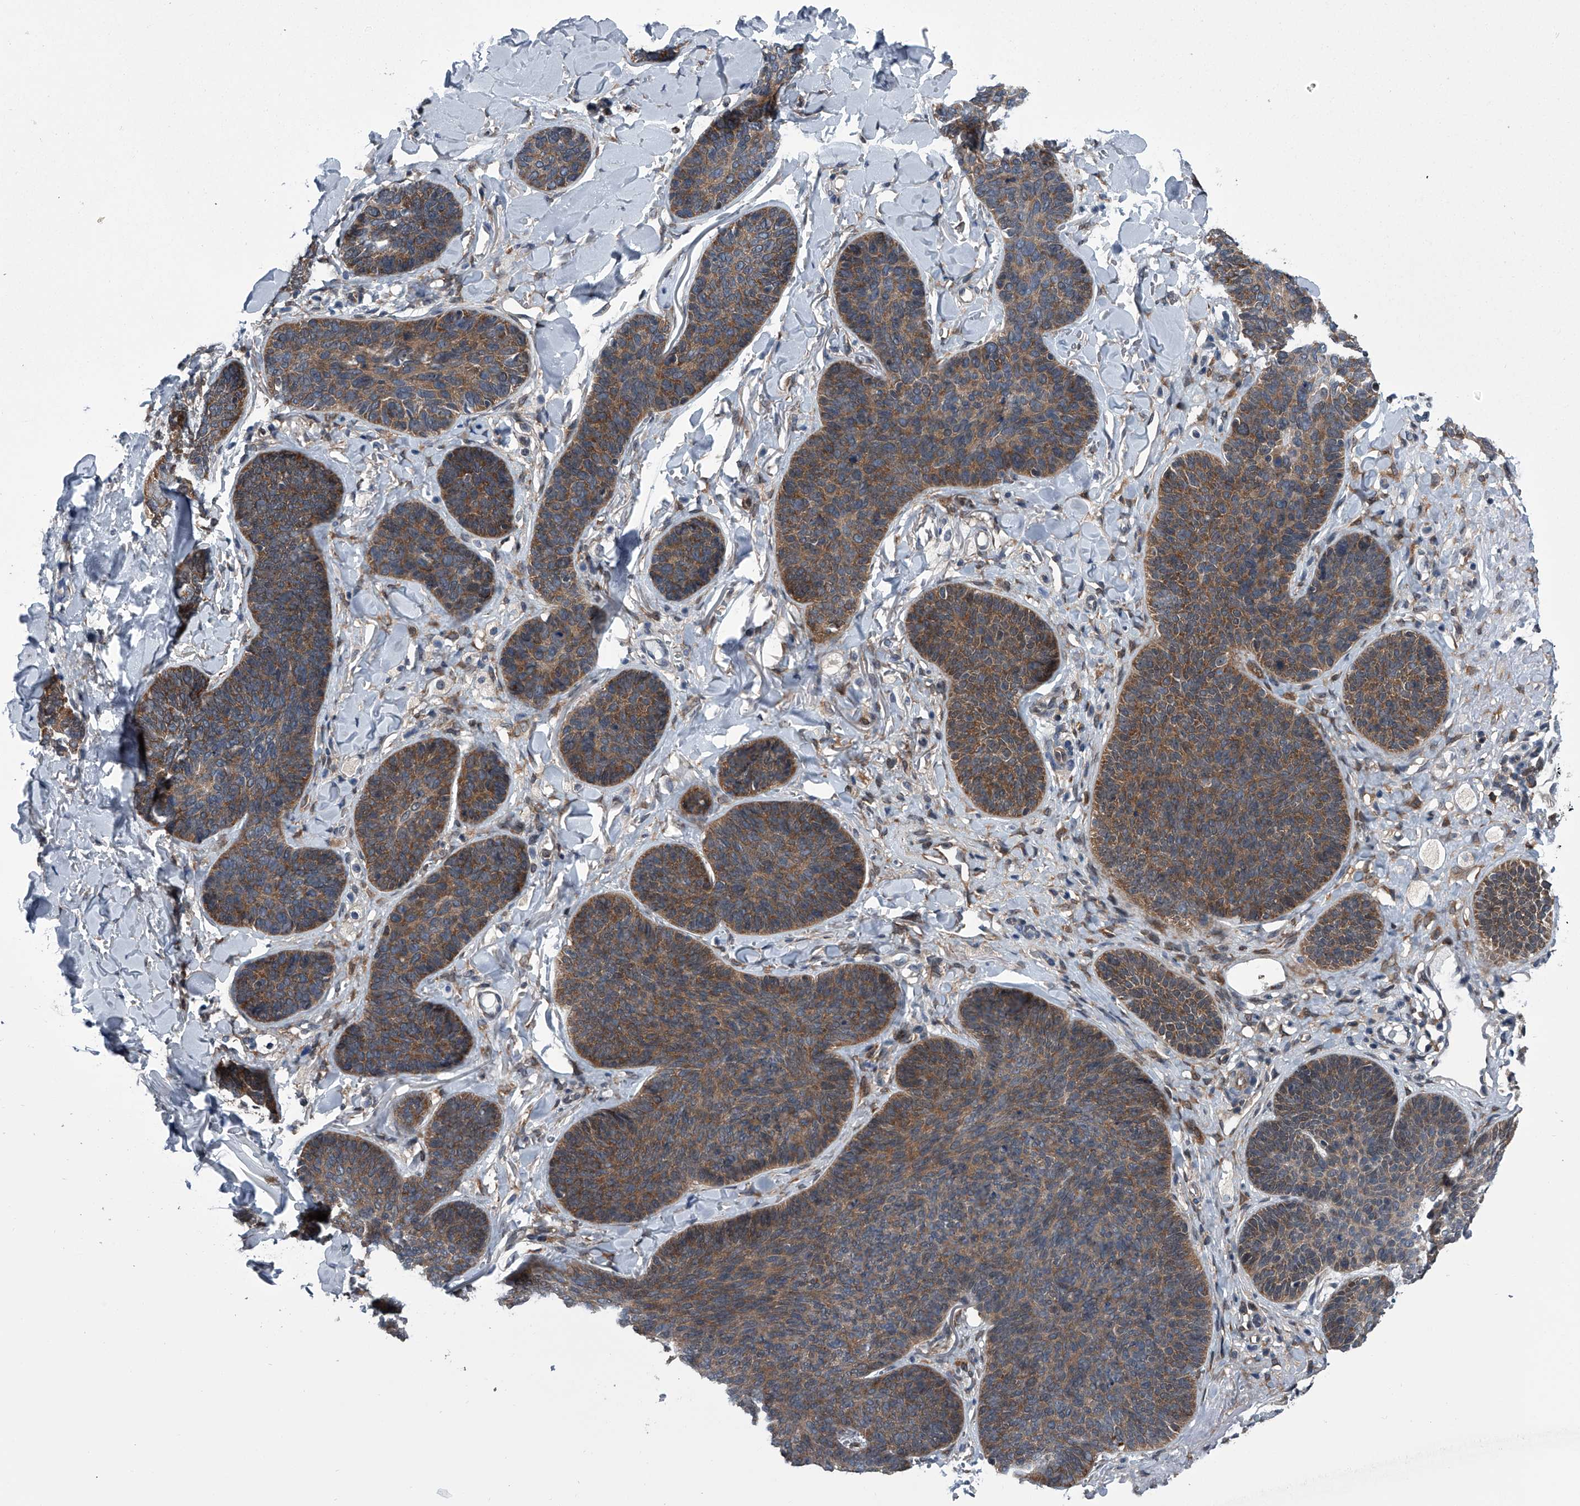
{"staining": {"intensity": "moderate", "quantity": ">75%", "location": "cytoplasmic/membranous"}, "tissue": "skin cancer", "cell_type": "Tumor cells", "image_type": "cancer", "snomed": [{"axis": "morphology", "description": "Basal cell carcinoma"}, {"axis": "topography", "description": "Skin"}], "caption": "A high-resolution image shows immunohistochemistry (IHC) staining of skin basal cell carcinoma, which exhibits moderate cytoplasmic/membranous expression in about >75% of tumor cells. (DAB IHC, brown staining for protein, blue staining for nuclei).", "gene": "PPP2R5D", "patient": {"sex": "male", "age": 85}}